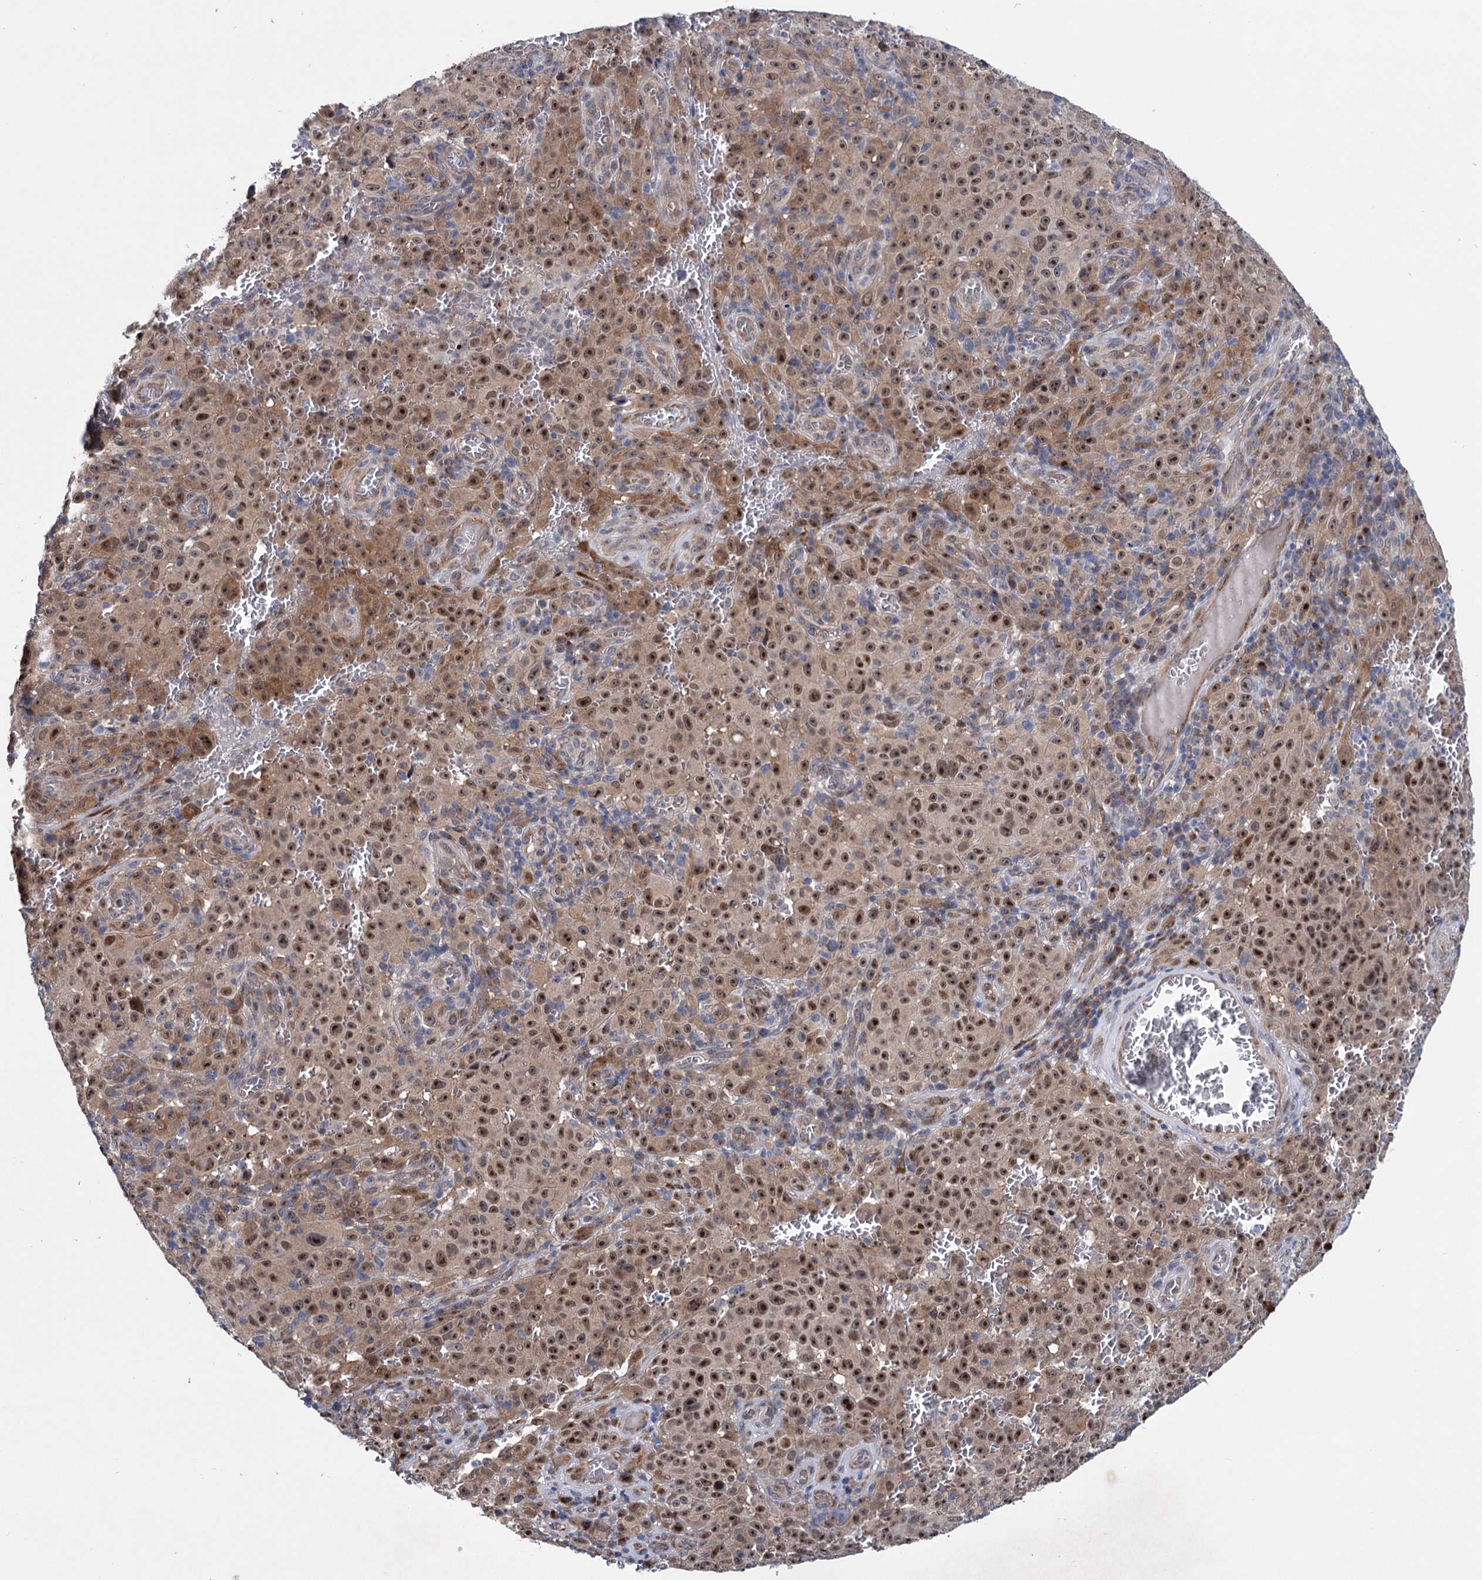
{"staining": {"intensity": "moderate", "quantity": ">75%", "location": "nuclear"}, "tissue": "melanoma", "cell_type": "Tumor cells", "image_type": "cancer", "snomed": [{"axis": "morphology", "description": "Malignant melanoma, NOS"}, {"axis": "topography", "description": "Skin"}], "caption": "Malignant melanoma was stained to show a protein in brown. There is medium levels of moderate nuclear staining in about >75% of tumor cells.", "gene": "EYA4", "patient": {"sex": "female", "age": 82}}